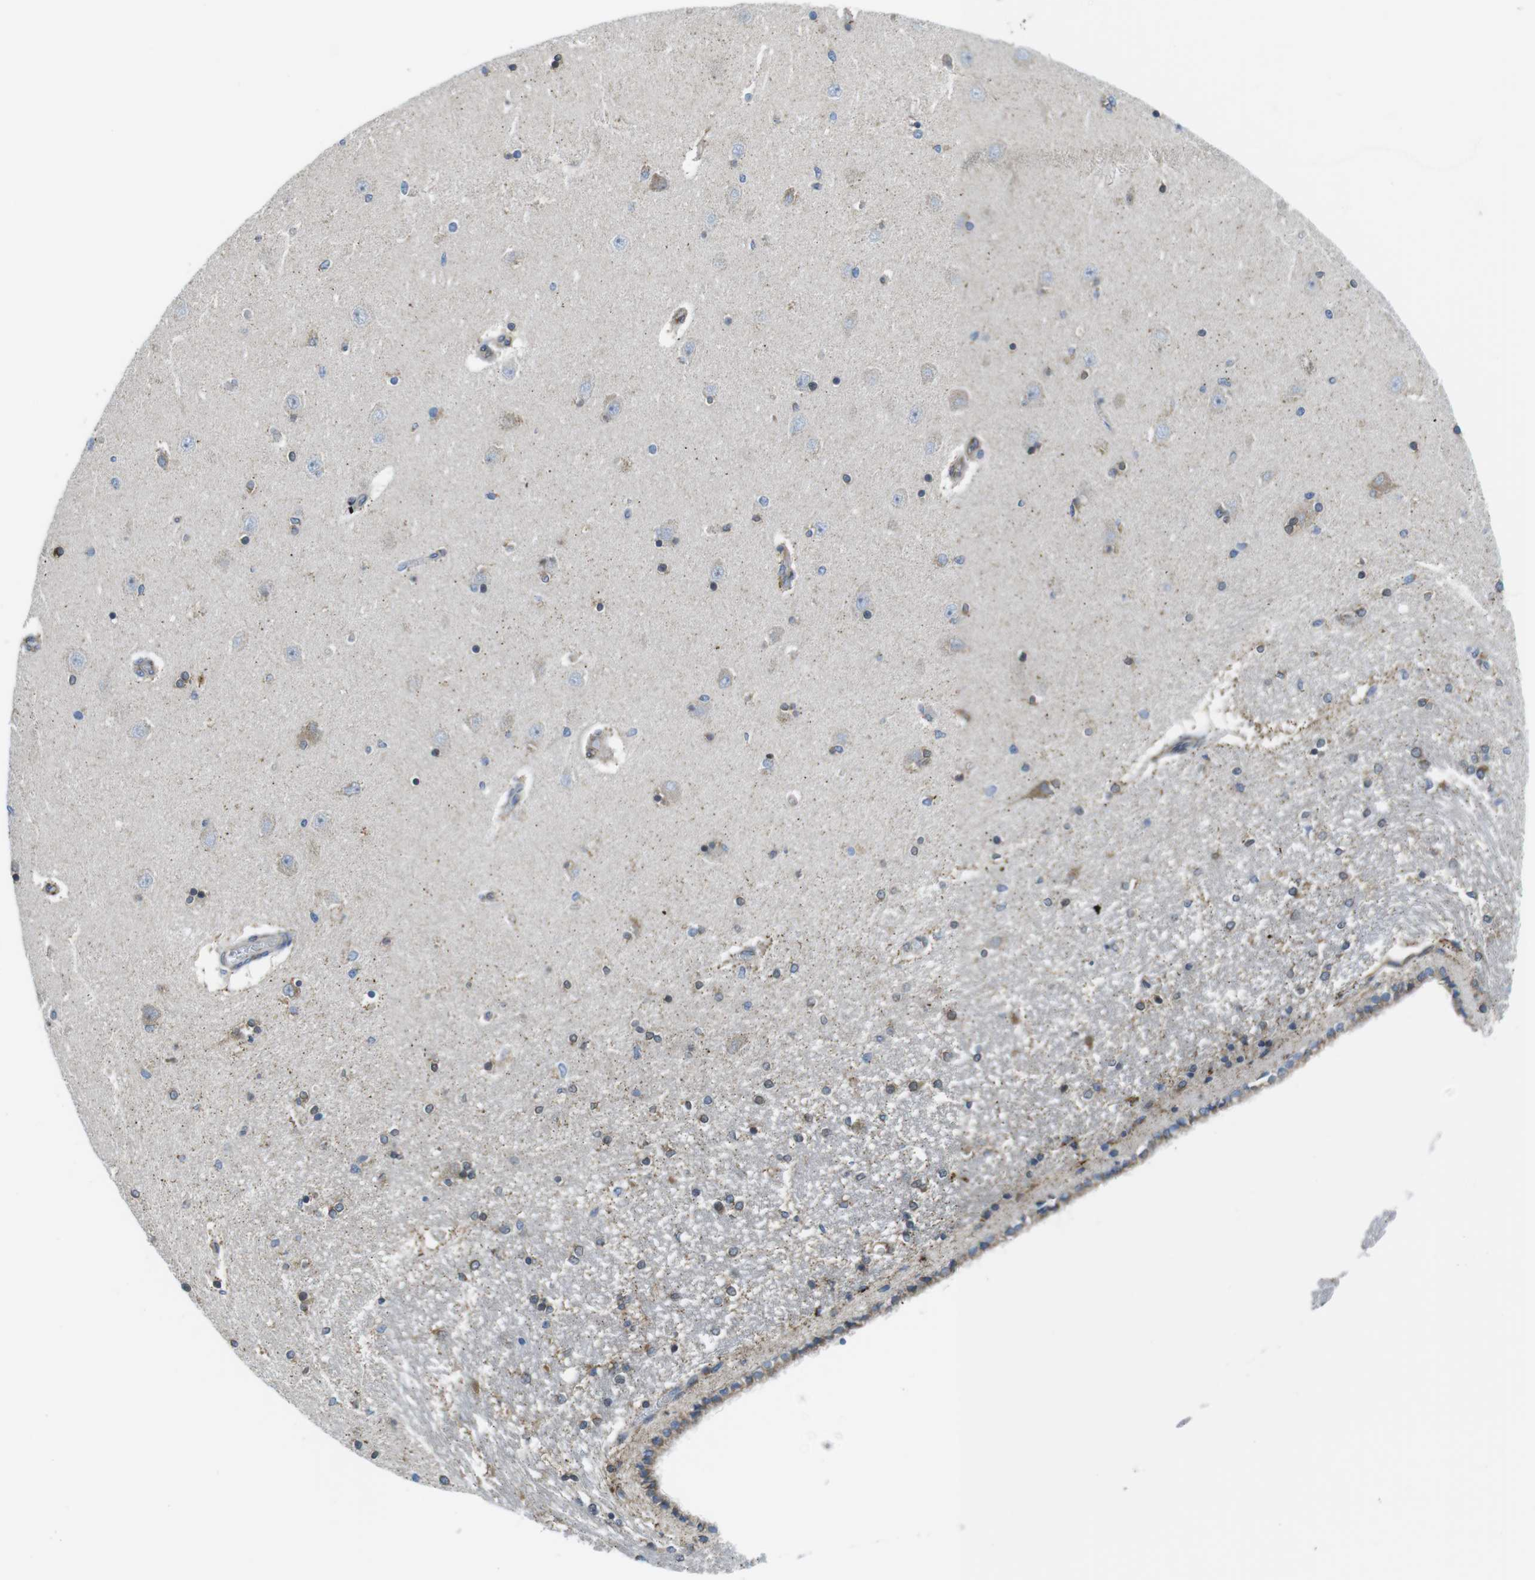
{"staining": {"intensity": "moderate", "quantity": "25%-75%", "location": "cytoplasmic/membranous"}, "tissue": "hippocampus", "cell_type": "Glial cells", "image_type": "normal", "snomed": [{"axis": "morphology", "description": "Normal tissue, NOS"}, {"axis": "topography", "description": "Hippocampus"}], "caption": "Glial cells reveal medium levels of moderate cytoplasmic/membranous staining in approximately 25%-75% of cells in normal hippocampus. (DAB IHC with brightfield microscopy, high magnification).", "gene": "KCNE3", "patient": {"sex": "female", "age": 54}}